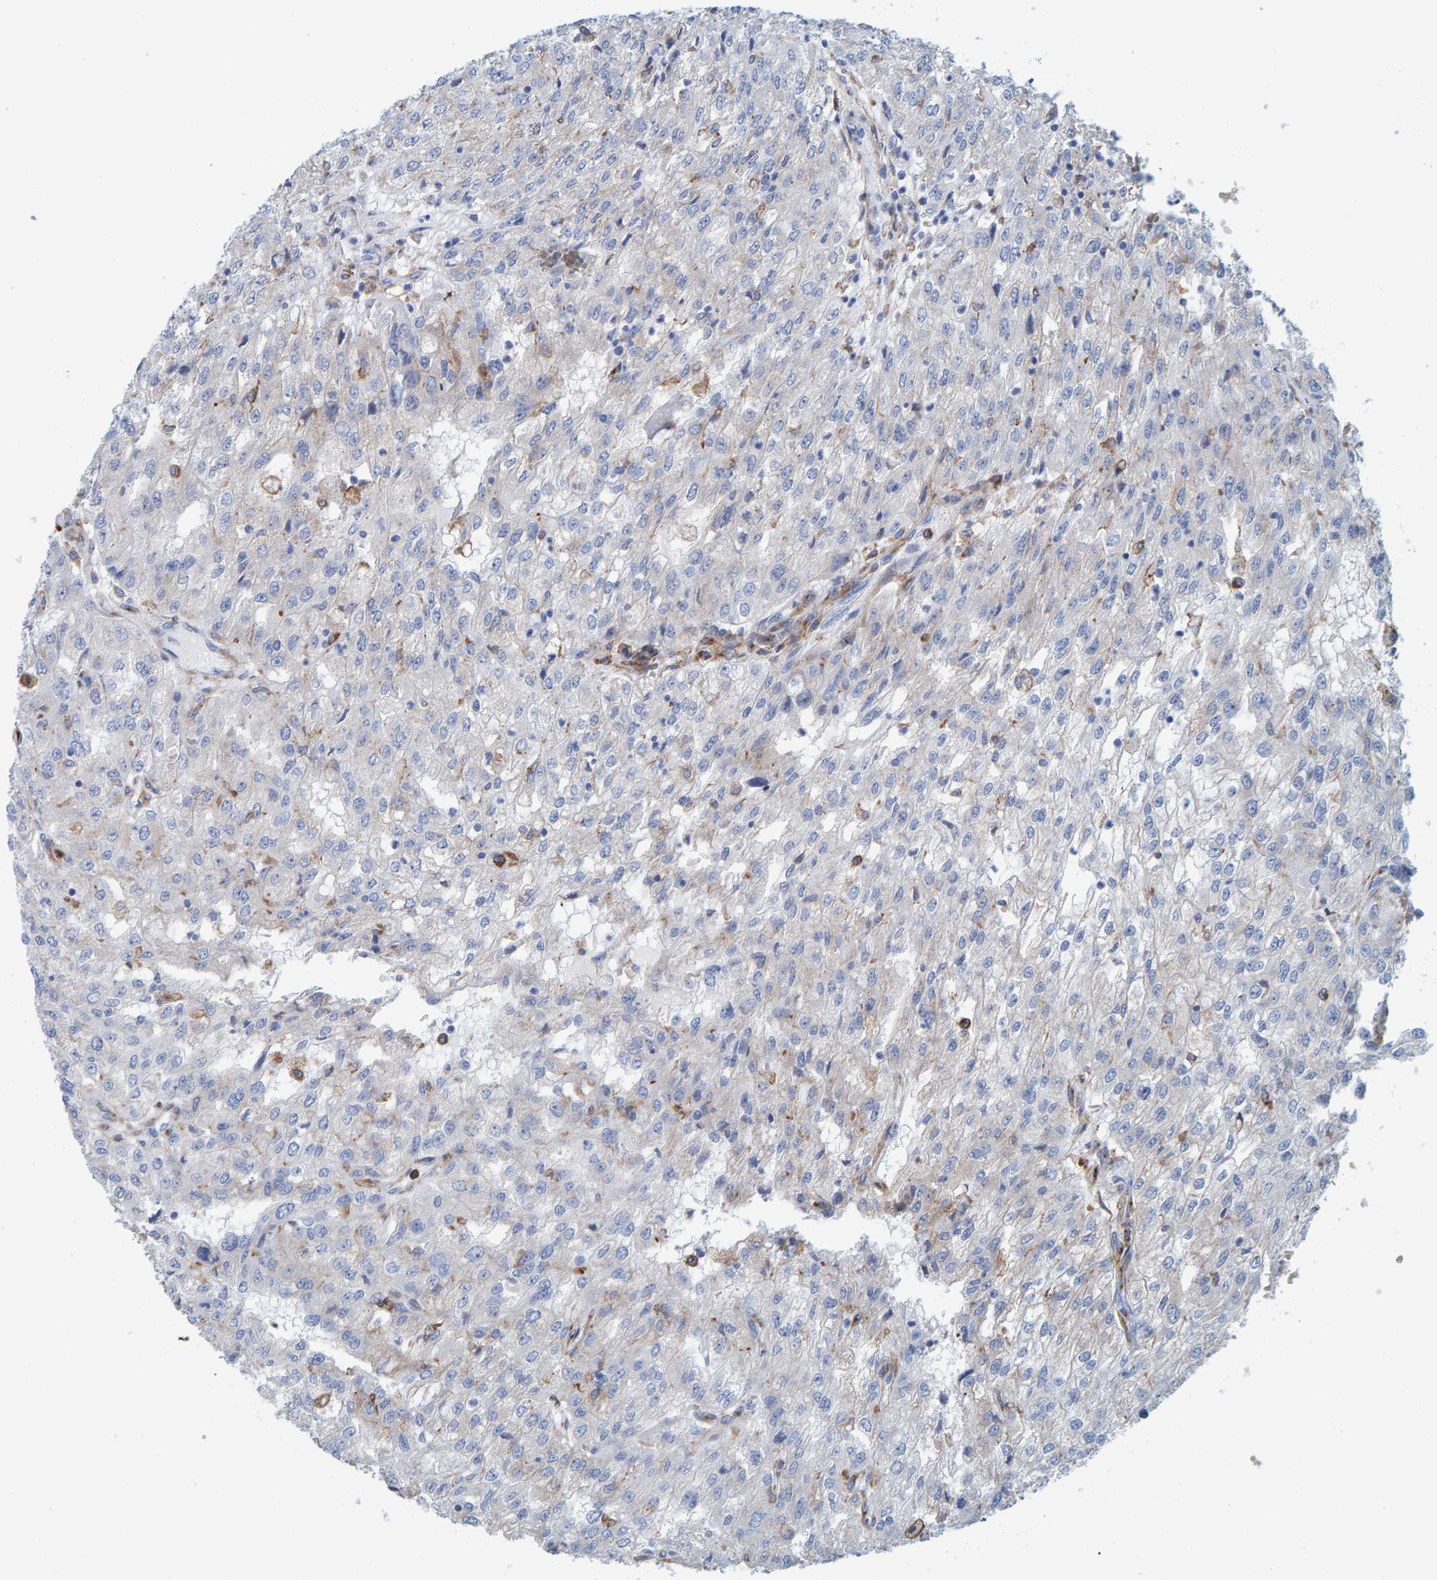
{"staining": {"intensity": "negative", "quantity": "none", "location": "none"}, "tissue": "renal cancer", "cell_type": "Tumor cells", "image_type": "cancer", "snomed": [{"axis": "morphology", "description": "Adenocarcinoma, NOS"}, {"axis": "topography", "description": "Kidney"}], "caption": "The micrograph exhibits no significant staining in tumor cells of renal adenocarcinoma.", "gene": "LRP1", "patient": {"sex": "female", "age": 54}}